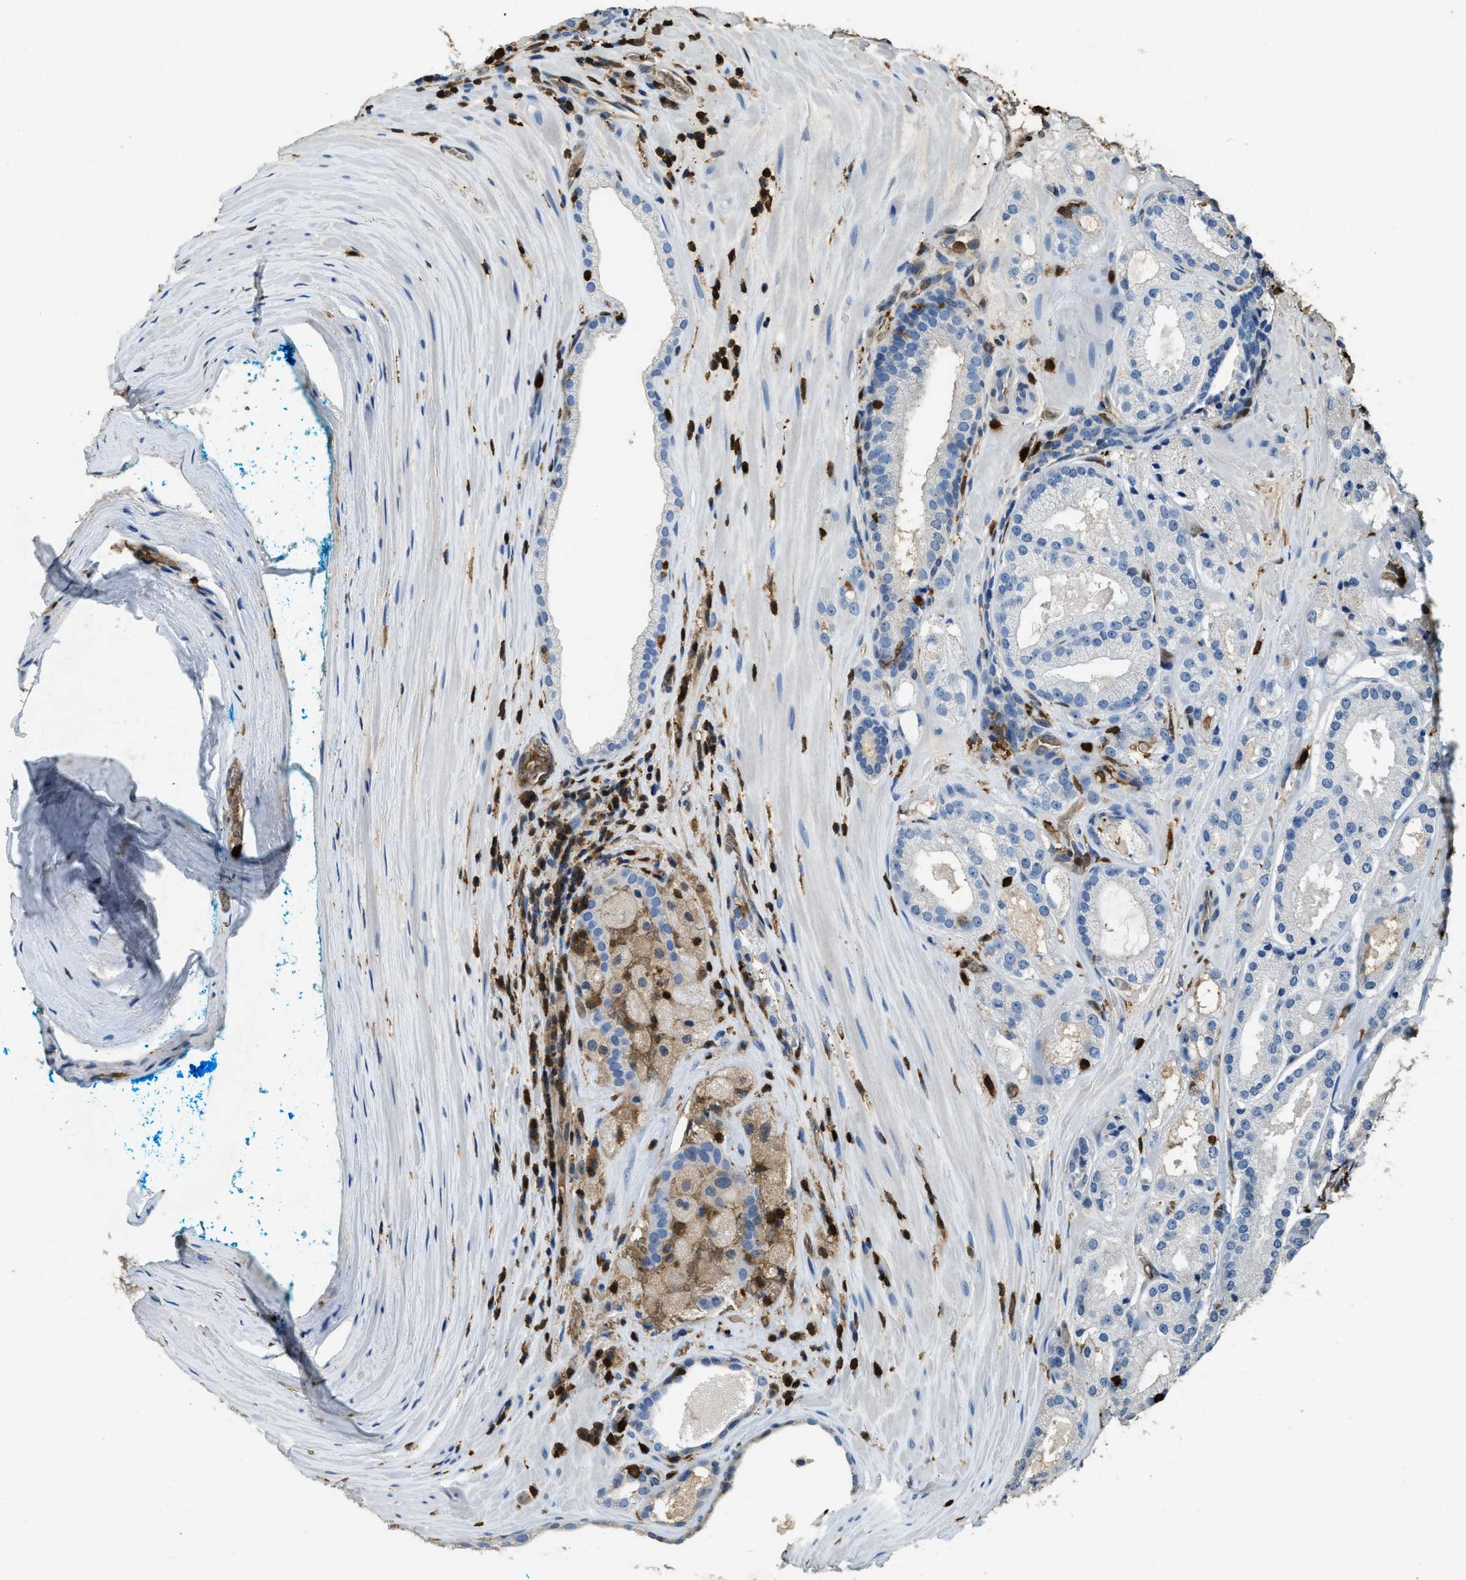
{"staining": {"intensity": "negative", "quantity": "none", "location": "none"}, "tissue": "prostate cancer", "cell_type": "Tumor cells", "image_type": "cancer", "snomed": [{"axis": "morphology", "description": "Adenocarcinoma, High grade"}, {"axis": "topography", "description": "Prostate"}], "caption": "An IHC photomicrograph of prostate adenocarcinoma (high-grade) is shown. There is no staining in tumor cells of prostate adenocarcinoma (high-grade).", "gene": "ARHGDIB", "patient": {"sex": "male", "age": 65}}